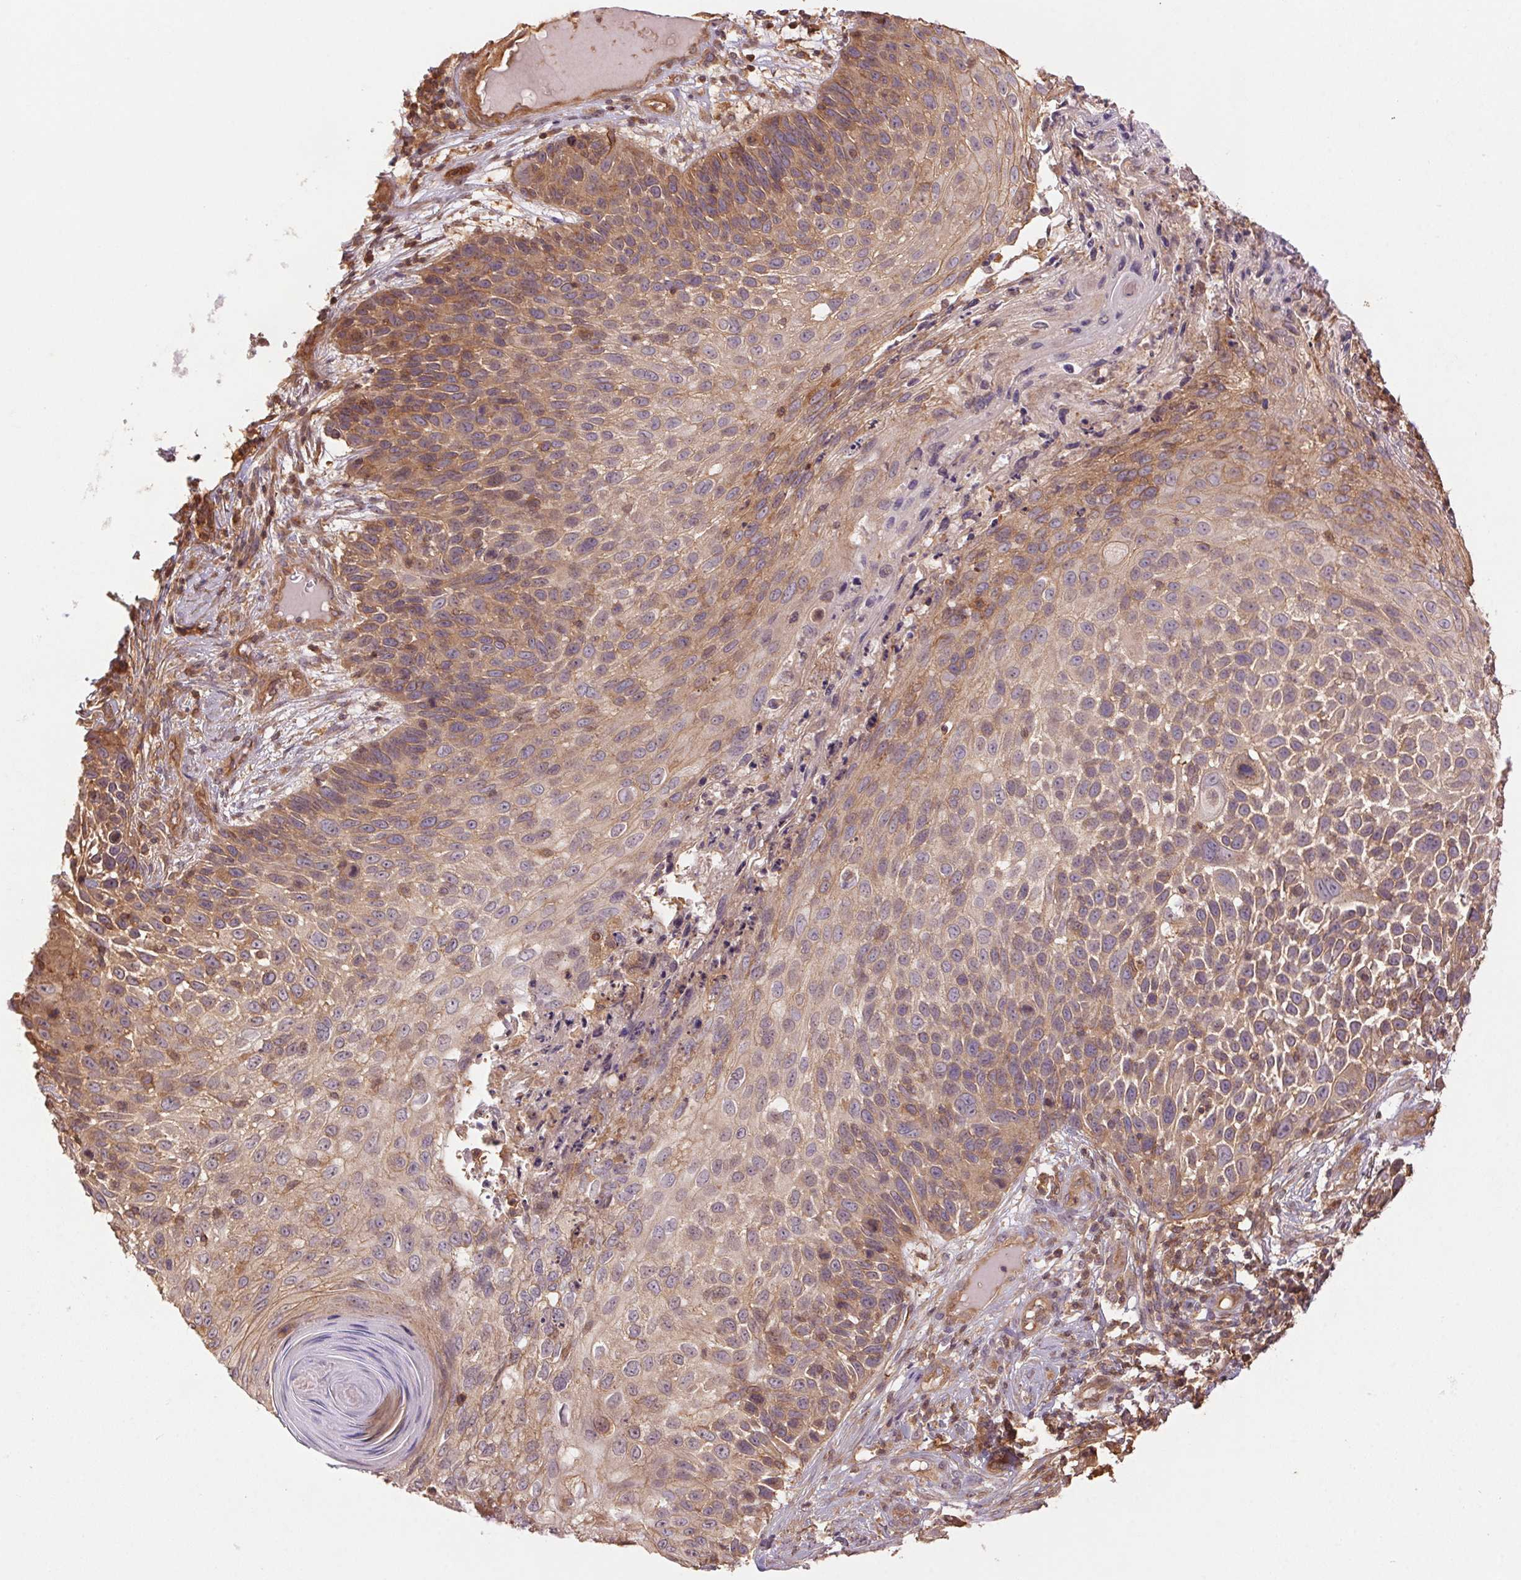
{"staining": {"intensity": "moderate", "quantity": "25%-75%", "location": "cytoplasmic/membranous,nuclear"}, "tissue": "skin cancer", "cell_type": "Tumor cells", "image_type": "cancer", "snomed": [{"axis": "morphology", "description": "Squamous cell carcinoma, NOS"}, {"axis": "topography", "description": "Skin"}], "caption": "Protein expression analysis of skin cancer (squamous cell carcinoma) displays moderate cytoplasmic/membranous and nuclear expression in approximately 25%-75% of tumor cells. Nuclei are stained in blue.", "gene": "TUBA3D", "patient": {"sex": "male", "age": 92}}